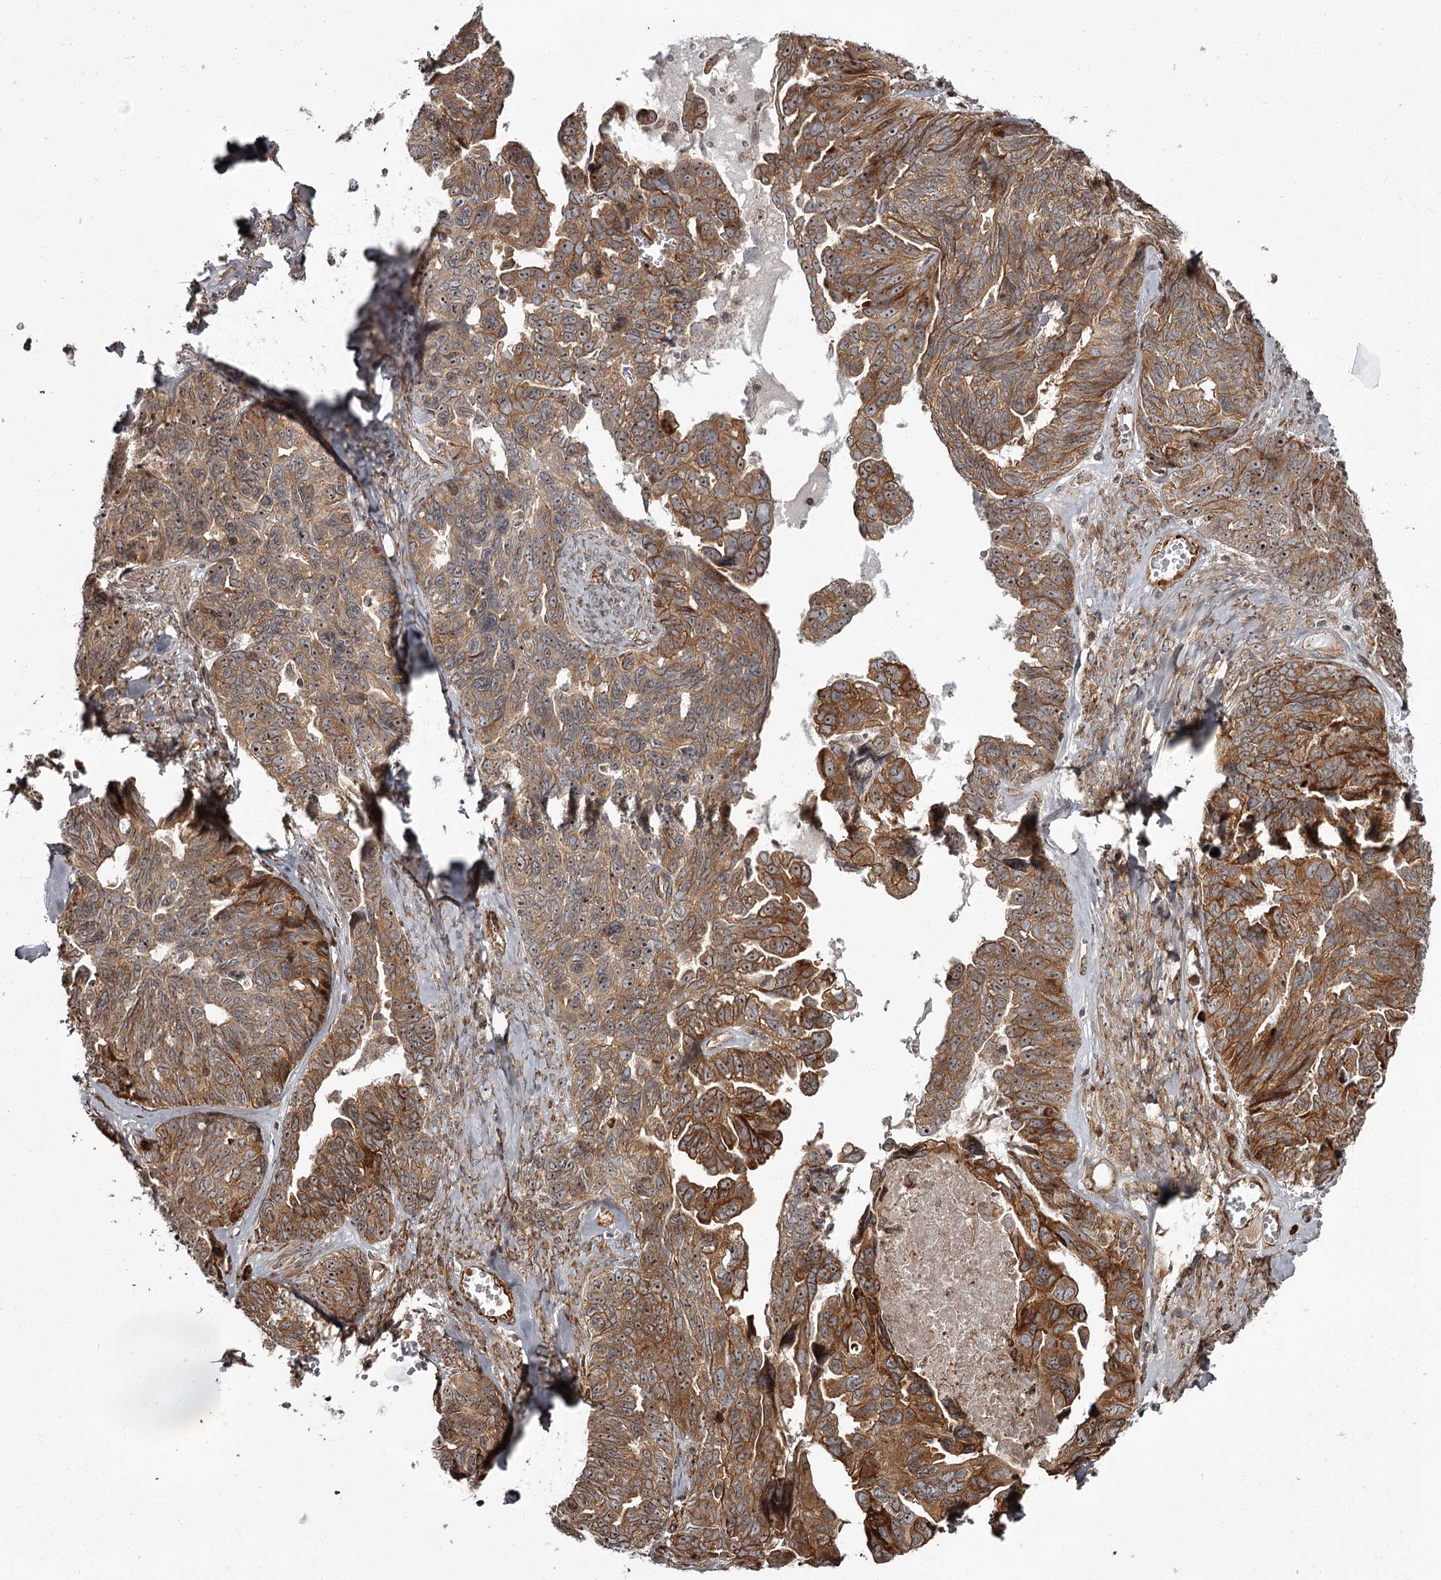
{"staining": {"intensity": "moderate", "quantity": ">75%", "location": "cytoplasmic/membranous,nuclear"}, "tissue": "ovarian cancer", "cell_type": "Tumor cells", "image_type": "cancer", "snomed": [{"axis": "morphology", "description": "Cystadenocarcinoma, serous, NOS"}, {"axis": "topography", "description": "Ovary"}], "caption": "Human ovarian serous cystadenocarcinoma stained with a brown dye exhibits moderate cytoplasmic/membranous and nuclear positive staining in approximately >75% of tumor cells.", "gene": "THAP9", "patient": {"sex": "female", "age": 79}}